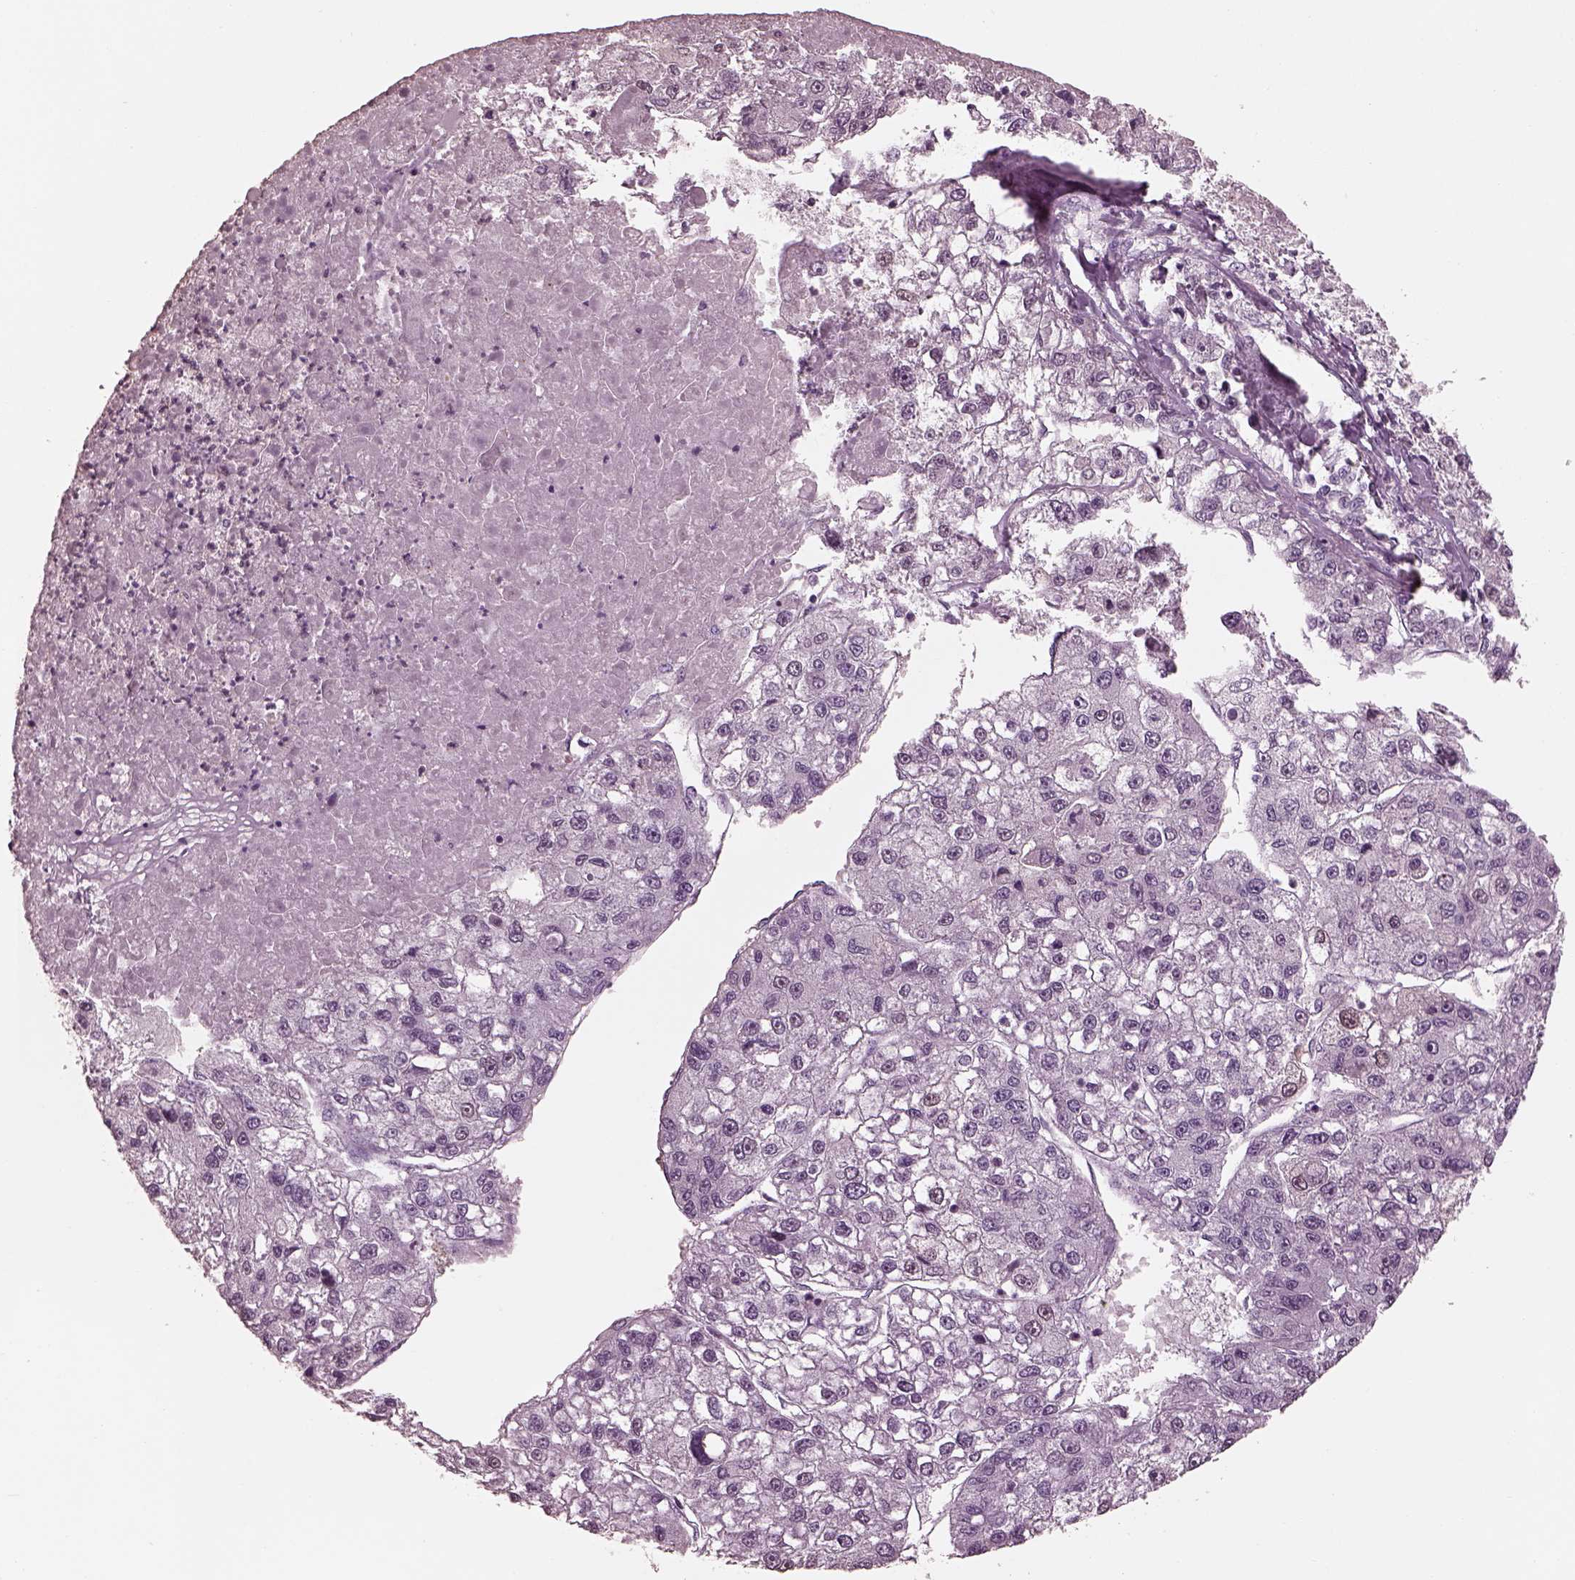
{"staining": {"intensity": "negative", "quantity": "none", "location": "none"}, "tissue": "liver cancer", "cell_type": "Tumor cells", "image_type": "cancer", "snomed": [{"axis": "morphology", "description": "Carcinoma, Hepatocellular, NOS"}, {"axis": "topography", "description": "Liver"}], "caption": "Image shows no significant protein staining in tumor cells of liver cancer.", "gene": "TSKS", "patient": {"sex": "male", "age": 56}}